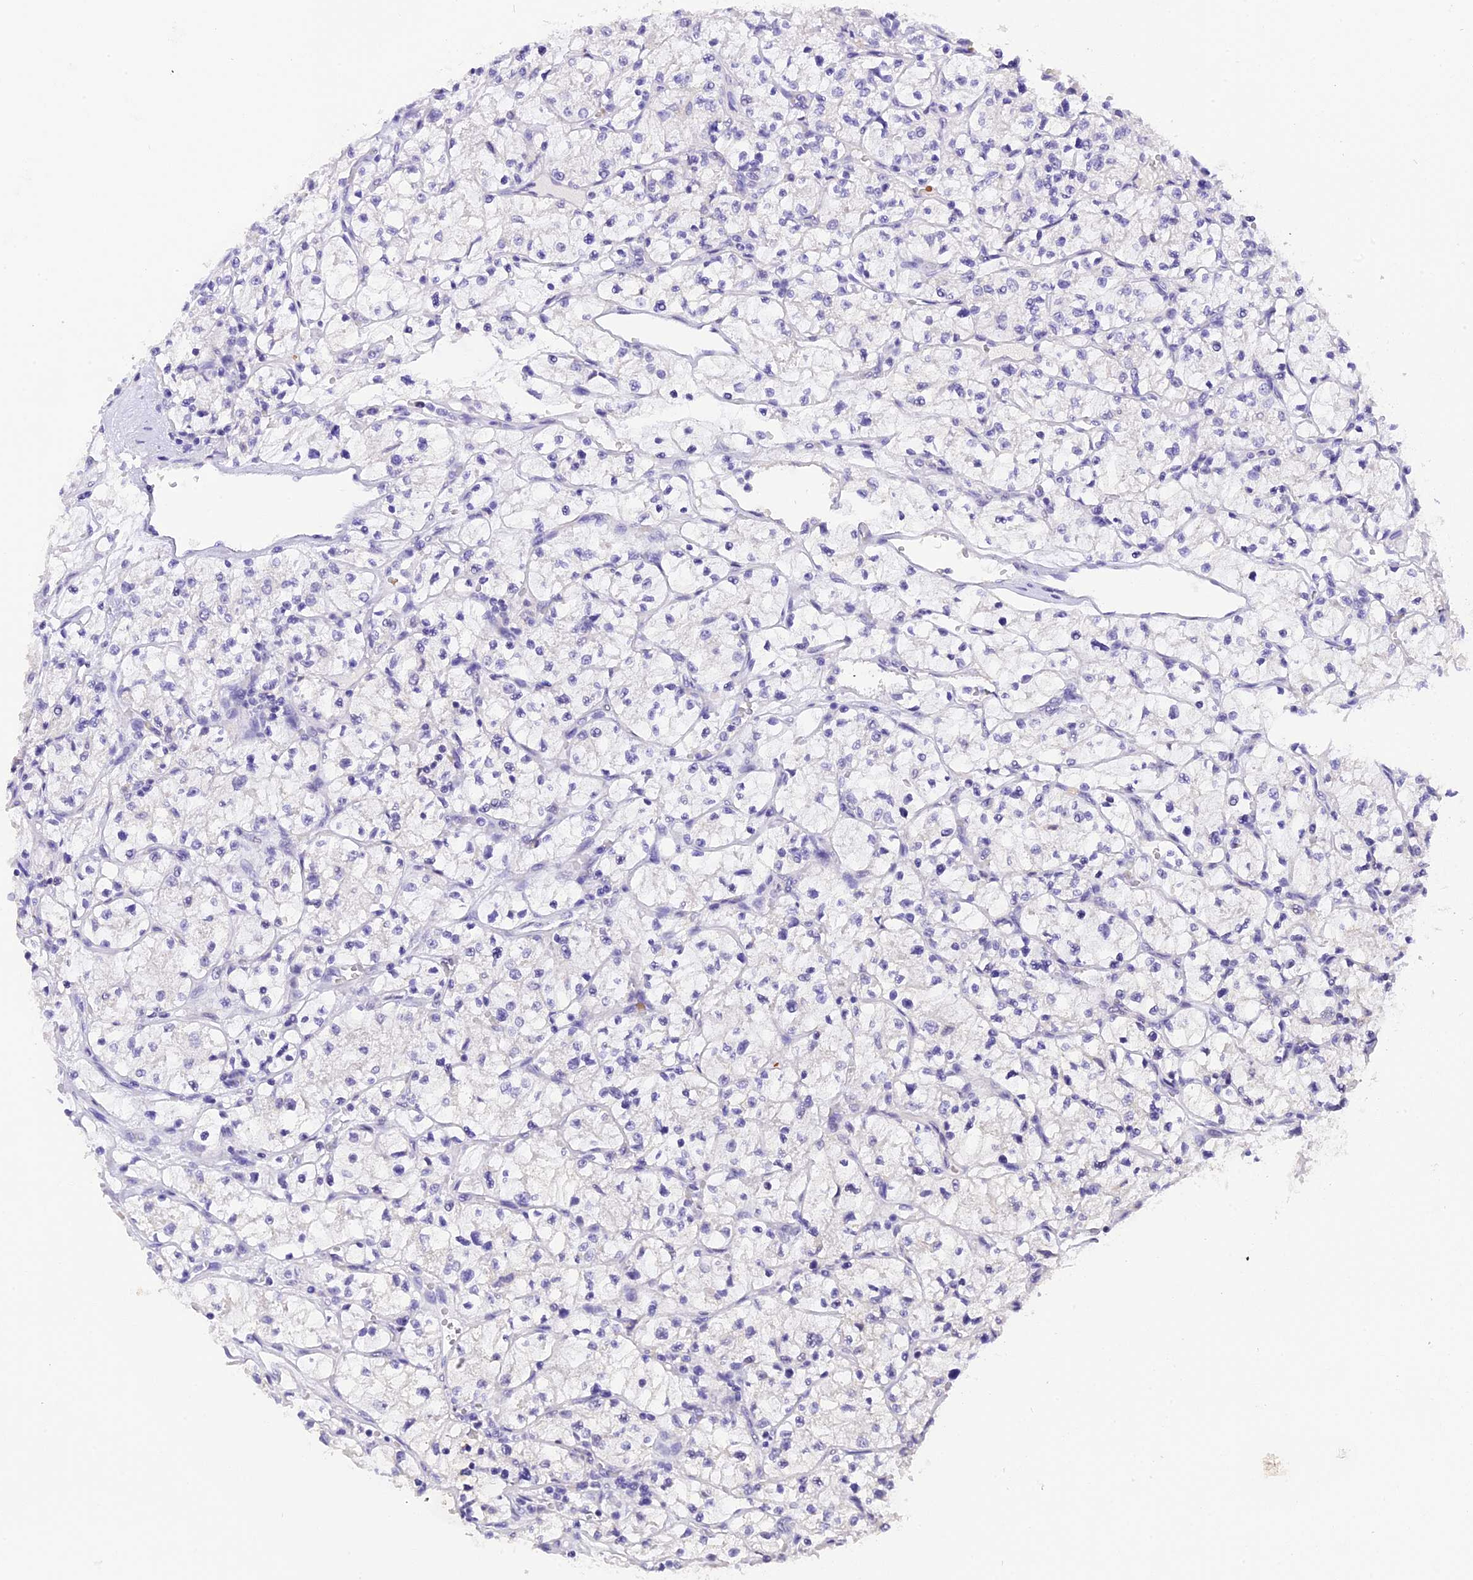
{"staining": {"intensity": "negative", "quantity": "none", "location": "none"}, "tissue": "renal cancer", "cell_type": "Tumor cells", "image_type": "cancer", "snomed": [{"axis": "morphology", "description": "Adenocarcinoma, NOS"}, {"axis": "topography", "description": "Kidney"}], "caption": "High power microscopy micrograph of an immunohistochemistry (IHC) micrograph of renal cancer (adenocarcinoma), revealing no significant staining in tumor cells.", "gene": "AHSP", "patient": {"sex": "female", "age": 64}}